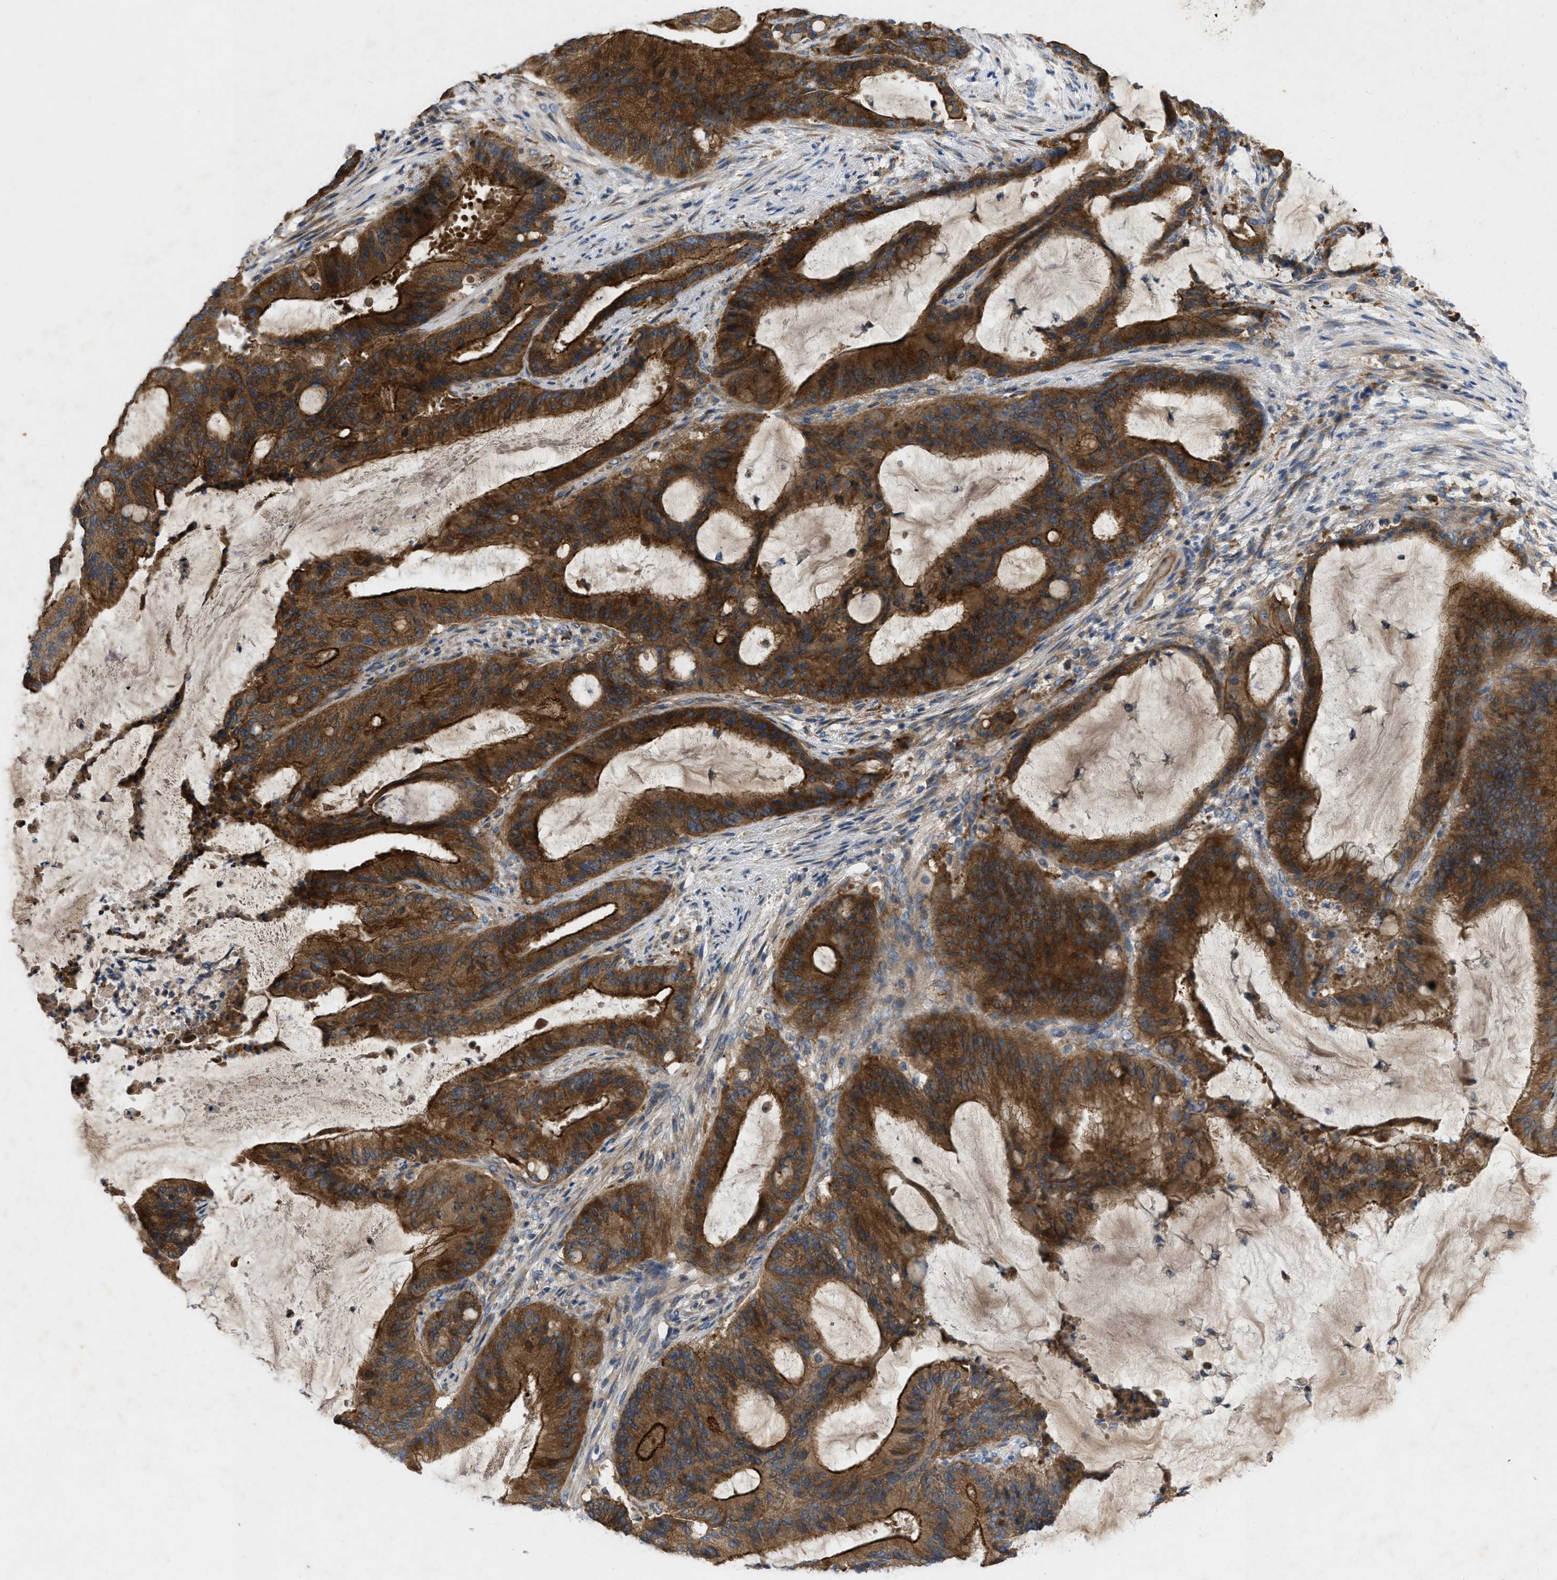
{"staining": {"intensity": "strong", "quantity": ">75%", "location": "cytoplasmic/membranous"}, "tissue": "liver cancer", "cell_type": "Tumor cells", "image_type": "cancer", "snomed": [{"axis": "morphology", "description": "Normal tissue, NOS"}, {"axis": "morphology", "description": "Cholangiocarcinoma"}, {"axis": "topography", "description": "Liver"}, {"axis": "topography", "description": "Peripheral nerve tissue"}], "caption": "There is high levels of strong cytoplasmic/membranous positivity in tumor cells of liver cholangiocarcinoma, as demonstrated by immunohistochemical staining (brown color).", "gene": "TMEM131", "patient": {"sex": "female", "age": 73}}